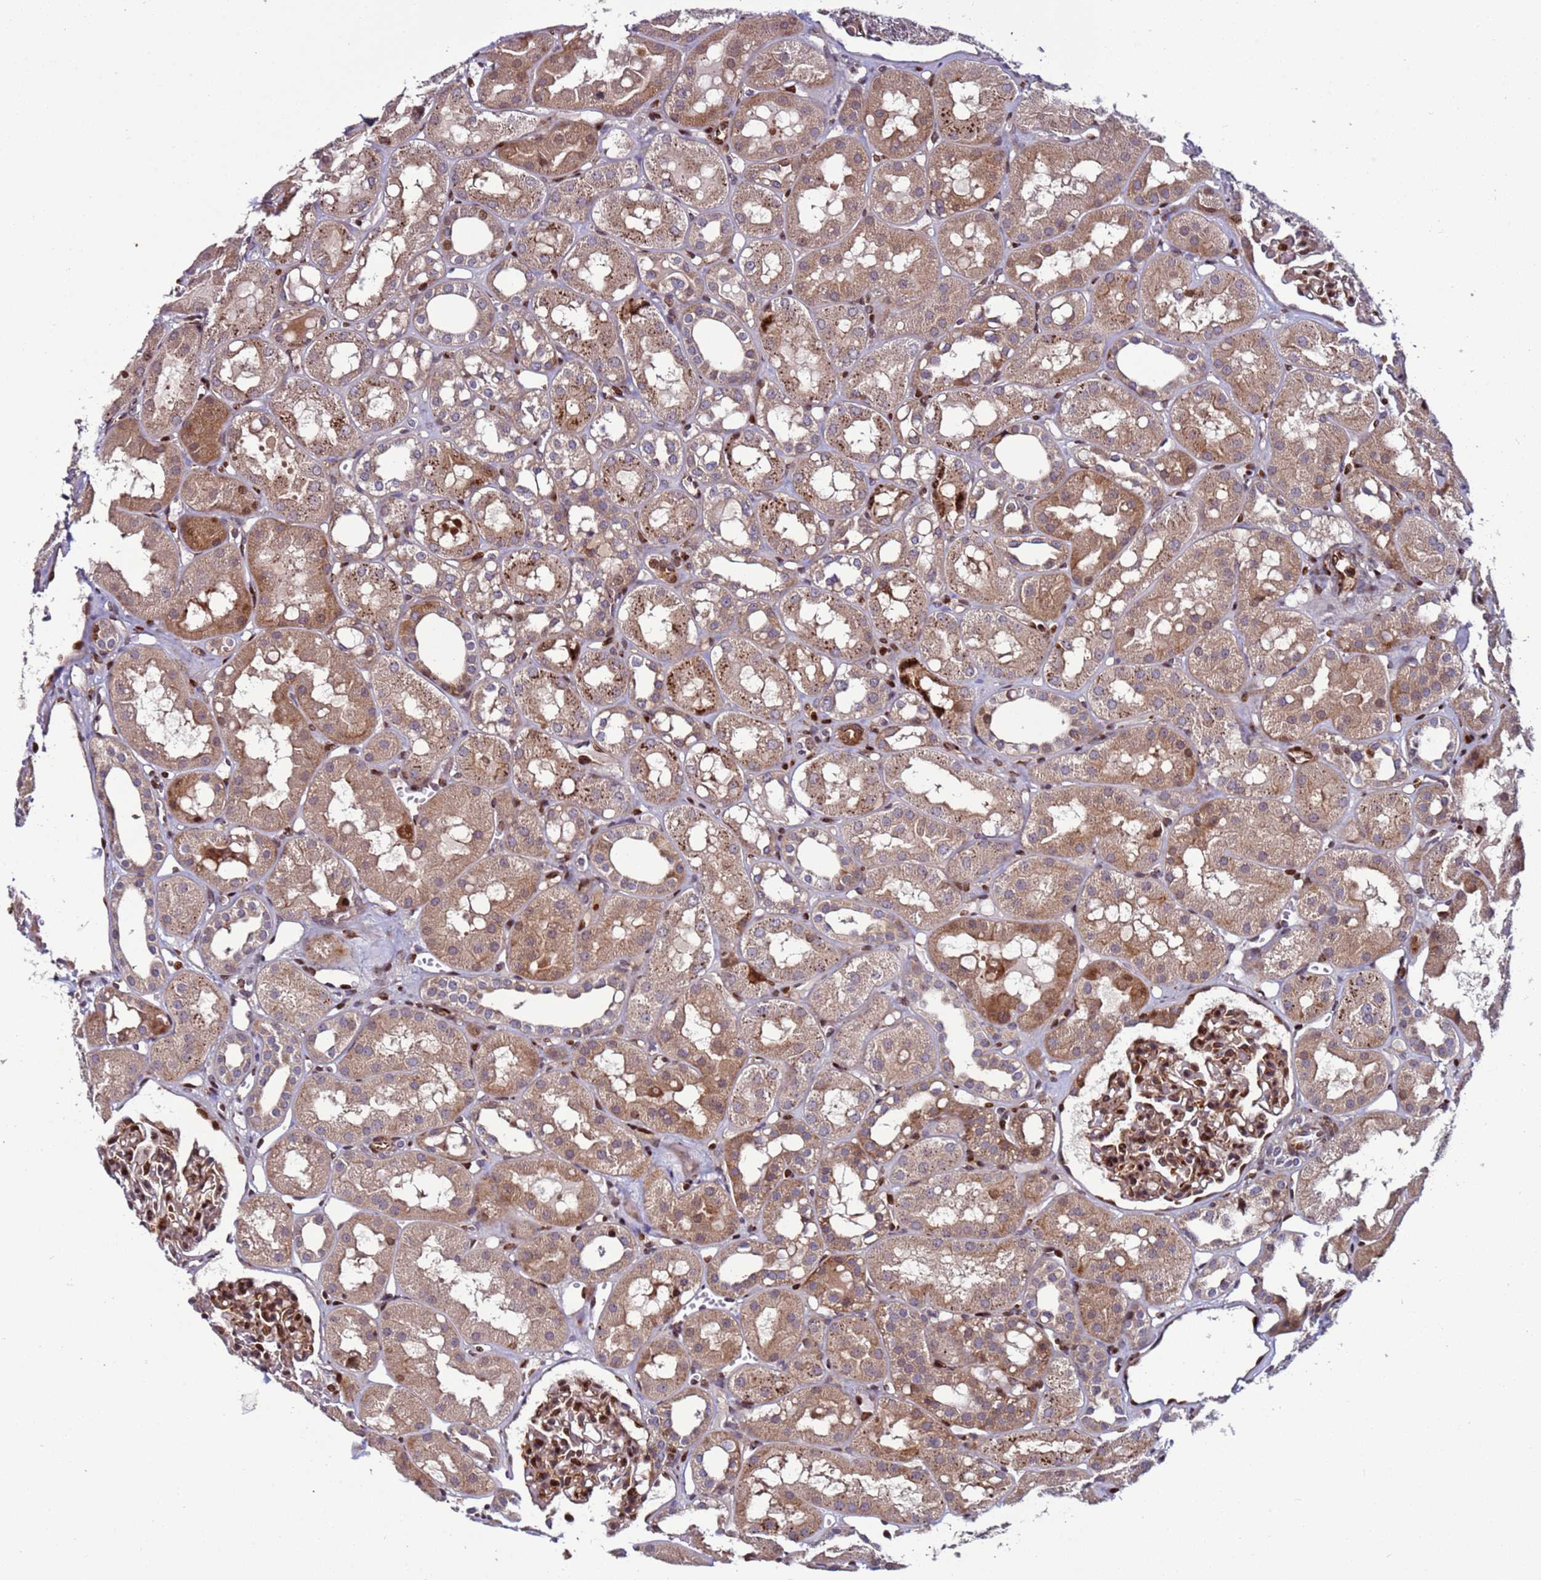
{"staining": {"intensity": "moderate", "quantity": ">75%", "location": "cytoplasmic/membranous,nuclear"}, "tissue": "kidney", "cell_type": "Cells in glomeruli", "image_type": "normal", "snomed": [{"axis": "morphology", "description": "Normal tissue, NOS"}, {"axis": "topography", "description": "Kidney"}], "caption": "Immunohistochemistry (IHC) photomicrograph of normal human kidney stained for a protein (brown), which reveals medium levels of moderate cytoplasmic/membranous,nuclear staining in about >75% of cells in glomeruli.", "gene": "WBP11", "patient": {"sex": "male", "age": 16}}